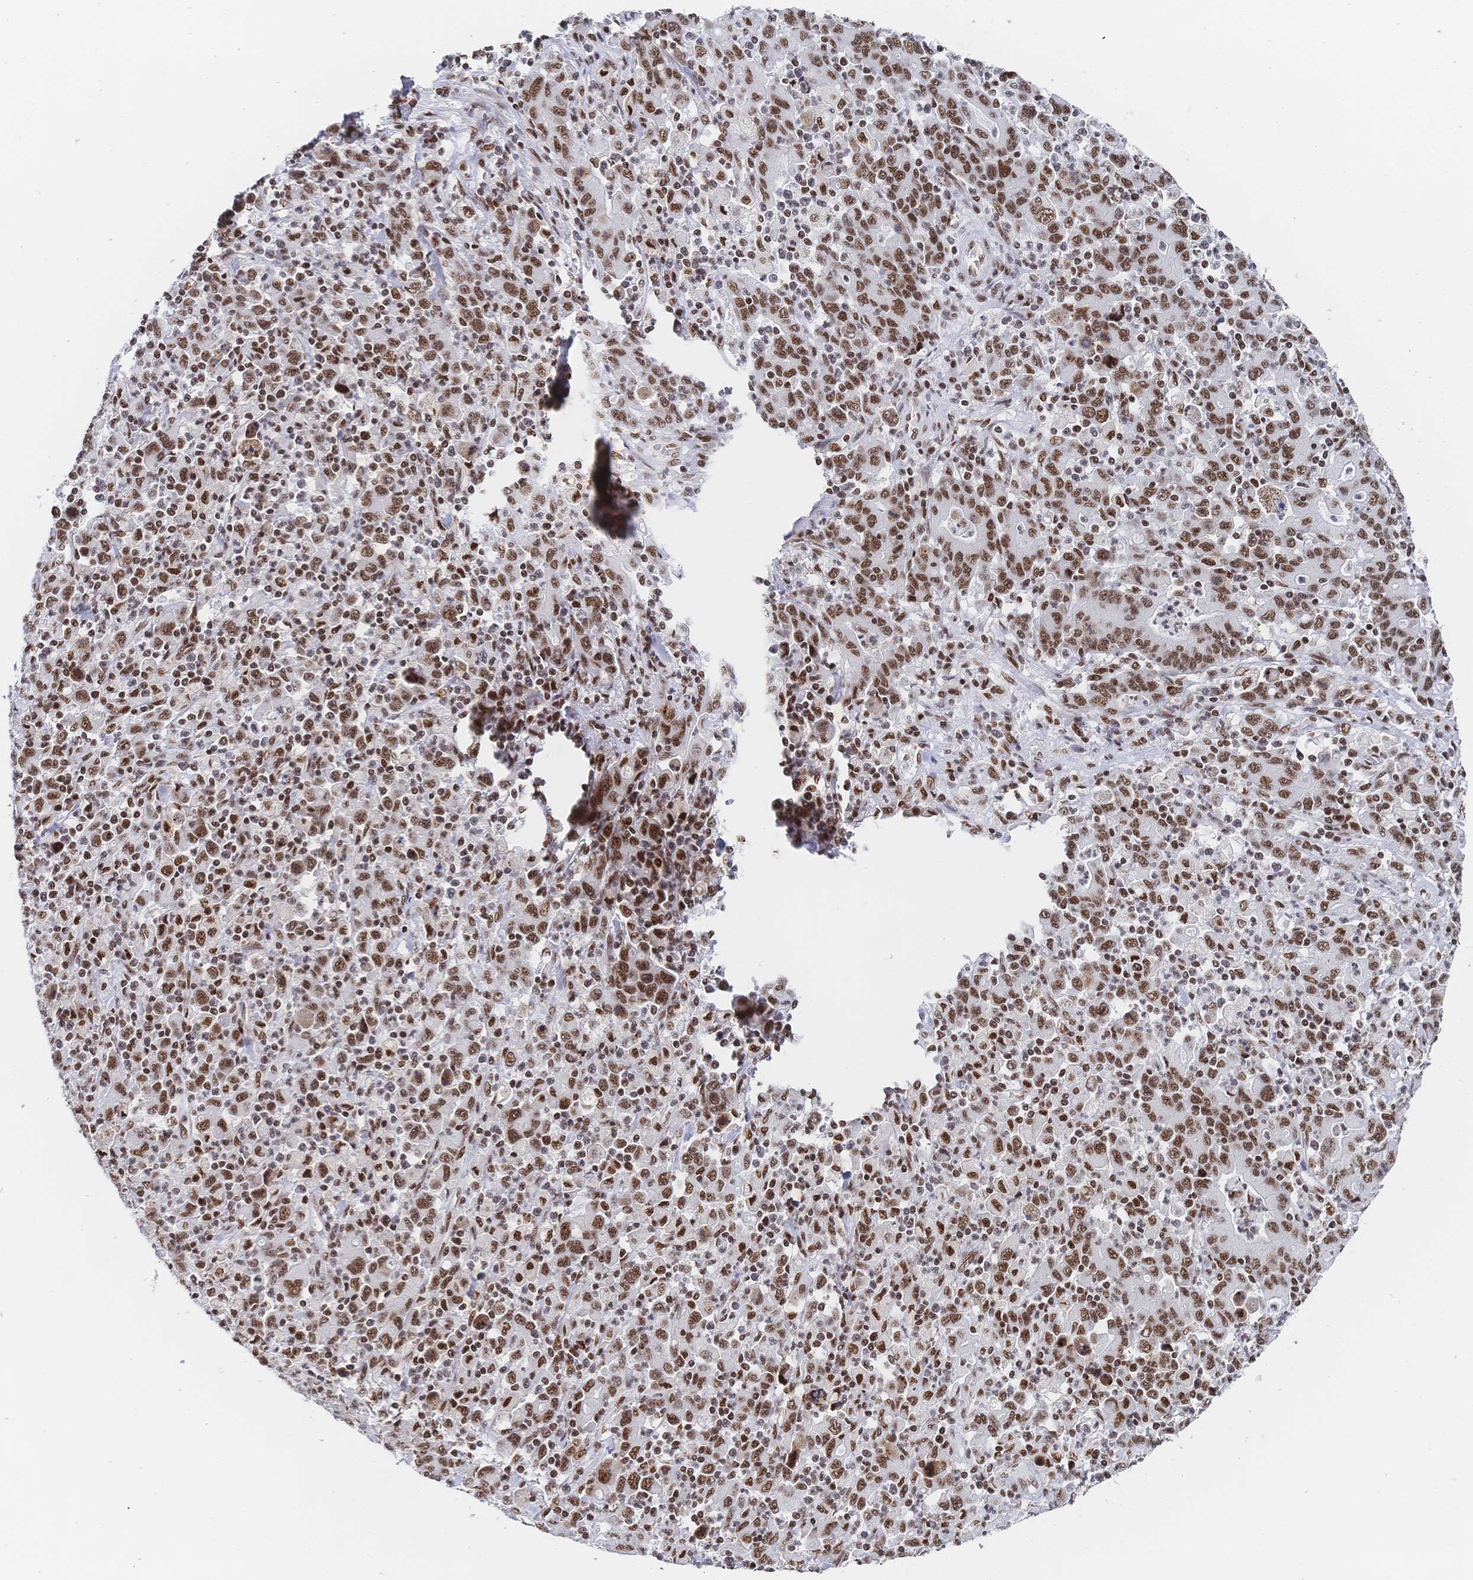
{"staining": {"intensity": "moderate", "quantity": ">75%", "location": "nuclear"}, "tissue": "stomach cancer", "cell_type": "Tumor cells", "image_type": "cancer", "snomed": [{"axis": "morphology", "description": "Adenocarcinoma, NOS"}, {"axis": "topography", "description": "Stomach, upper"}], "caption": "Protein staining of adenocarcinoma (stomach) tissue reveals moderate nuclear expression in approximately >75% of tumor cells.", "gene": "SRSF1", "patient": {"sex": "male", "age": 69}}